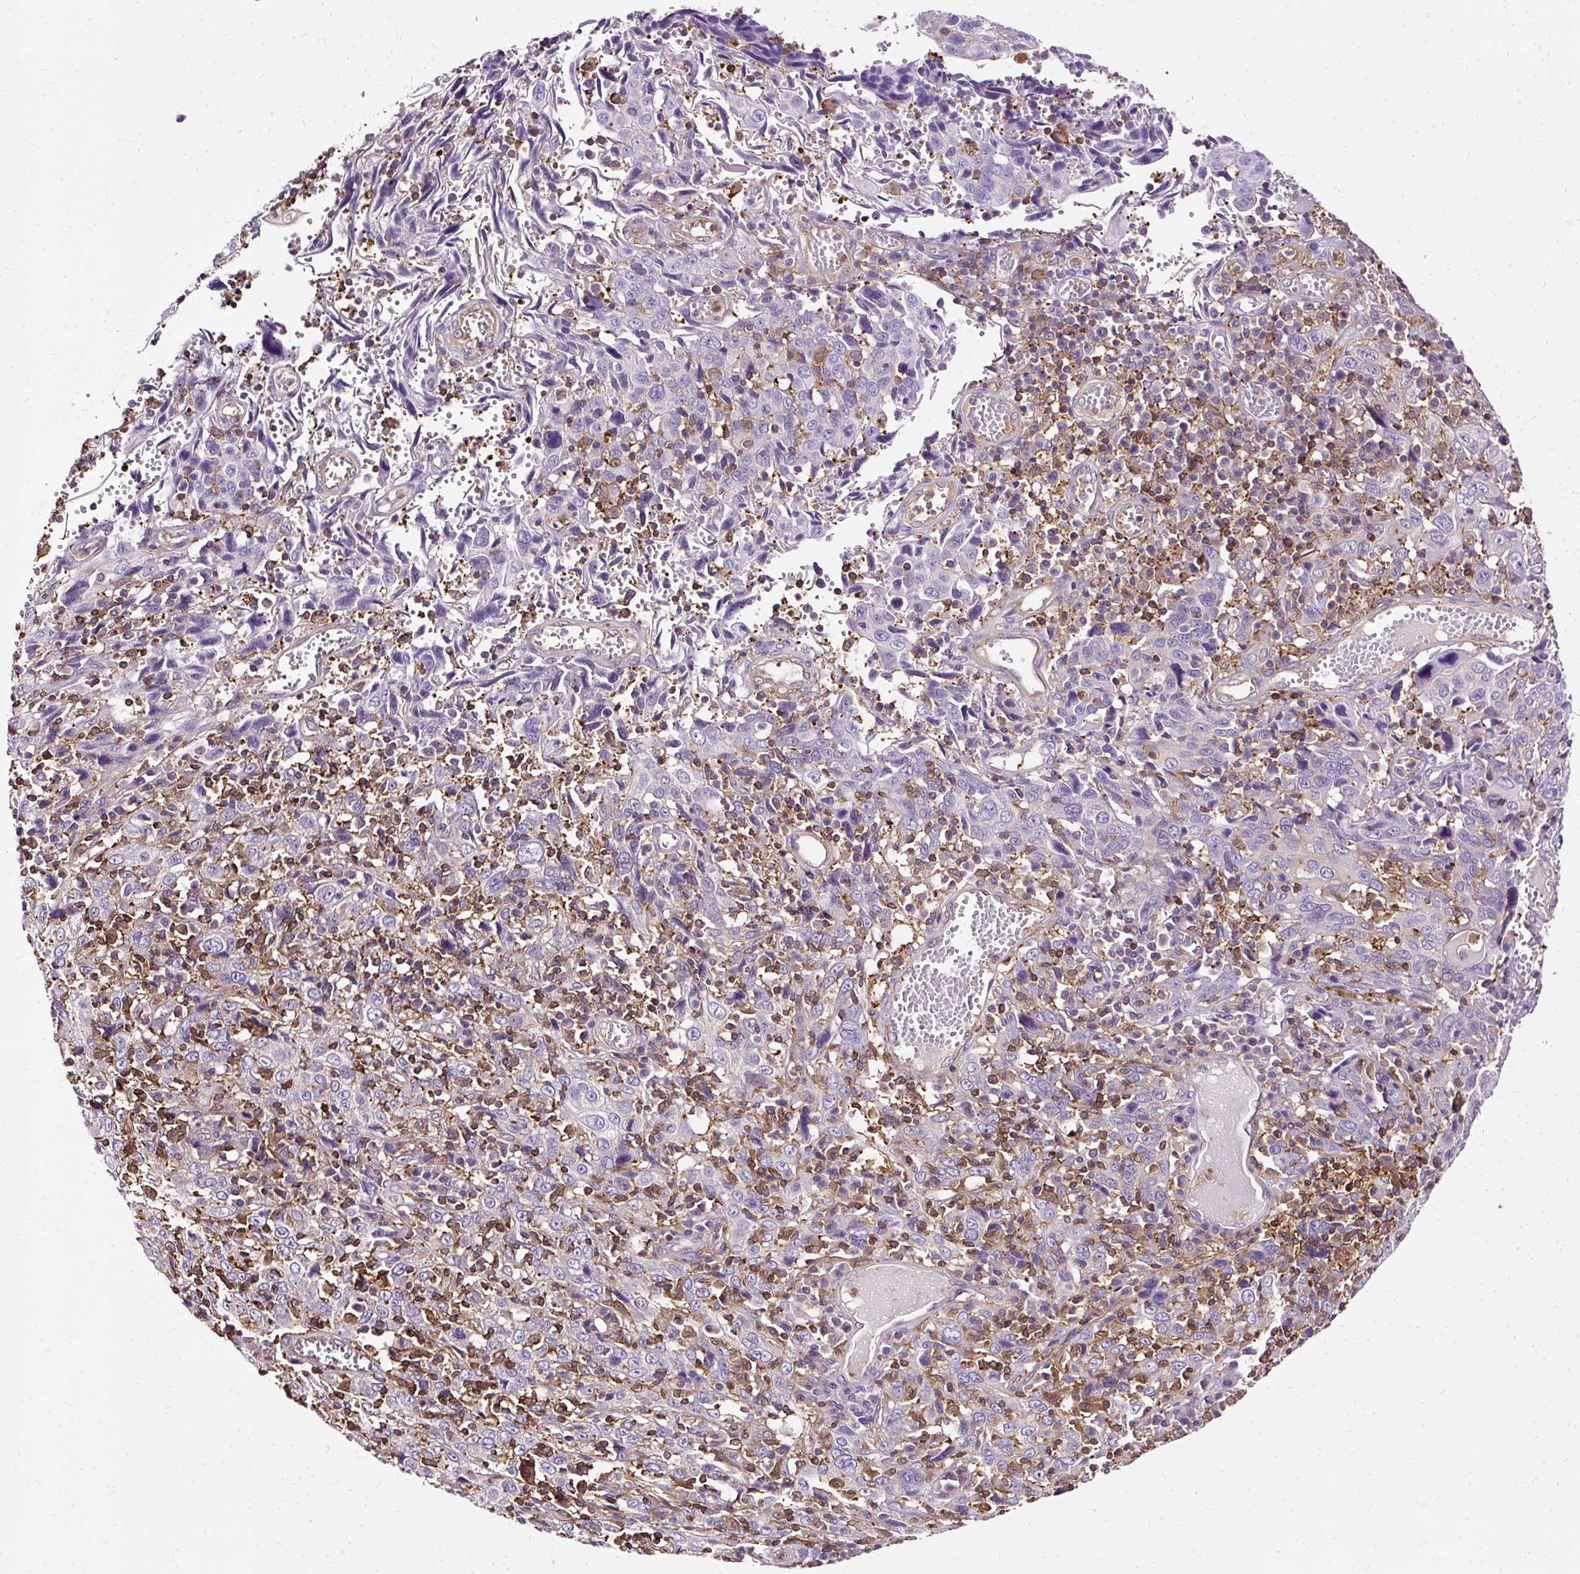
{"staining": {"intensity": "negative", "quantity": "none", "location": "none"}, "tissue": "cervical cancer", "cell_type": "Tumor cells", "image_type": "cancer", "snomed": [{"axis": "morphology", "description": "Squamous cell carcinoma, NOS"}, {"axis": "topography", "description": "Cervix"}], "caption": "Cervical cancer (squamous cell carcinoma) stained for a protein using IHC displays no expression tumor cells.", "gene": "TWF2", "patient": {"sex": "female", "age": 46}}